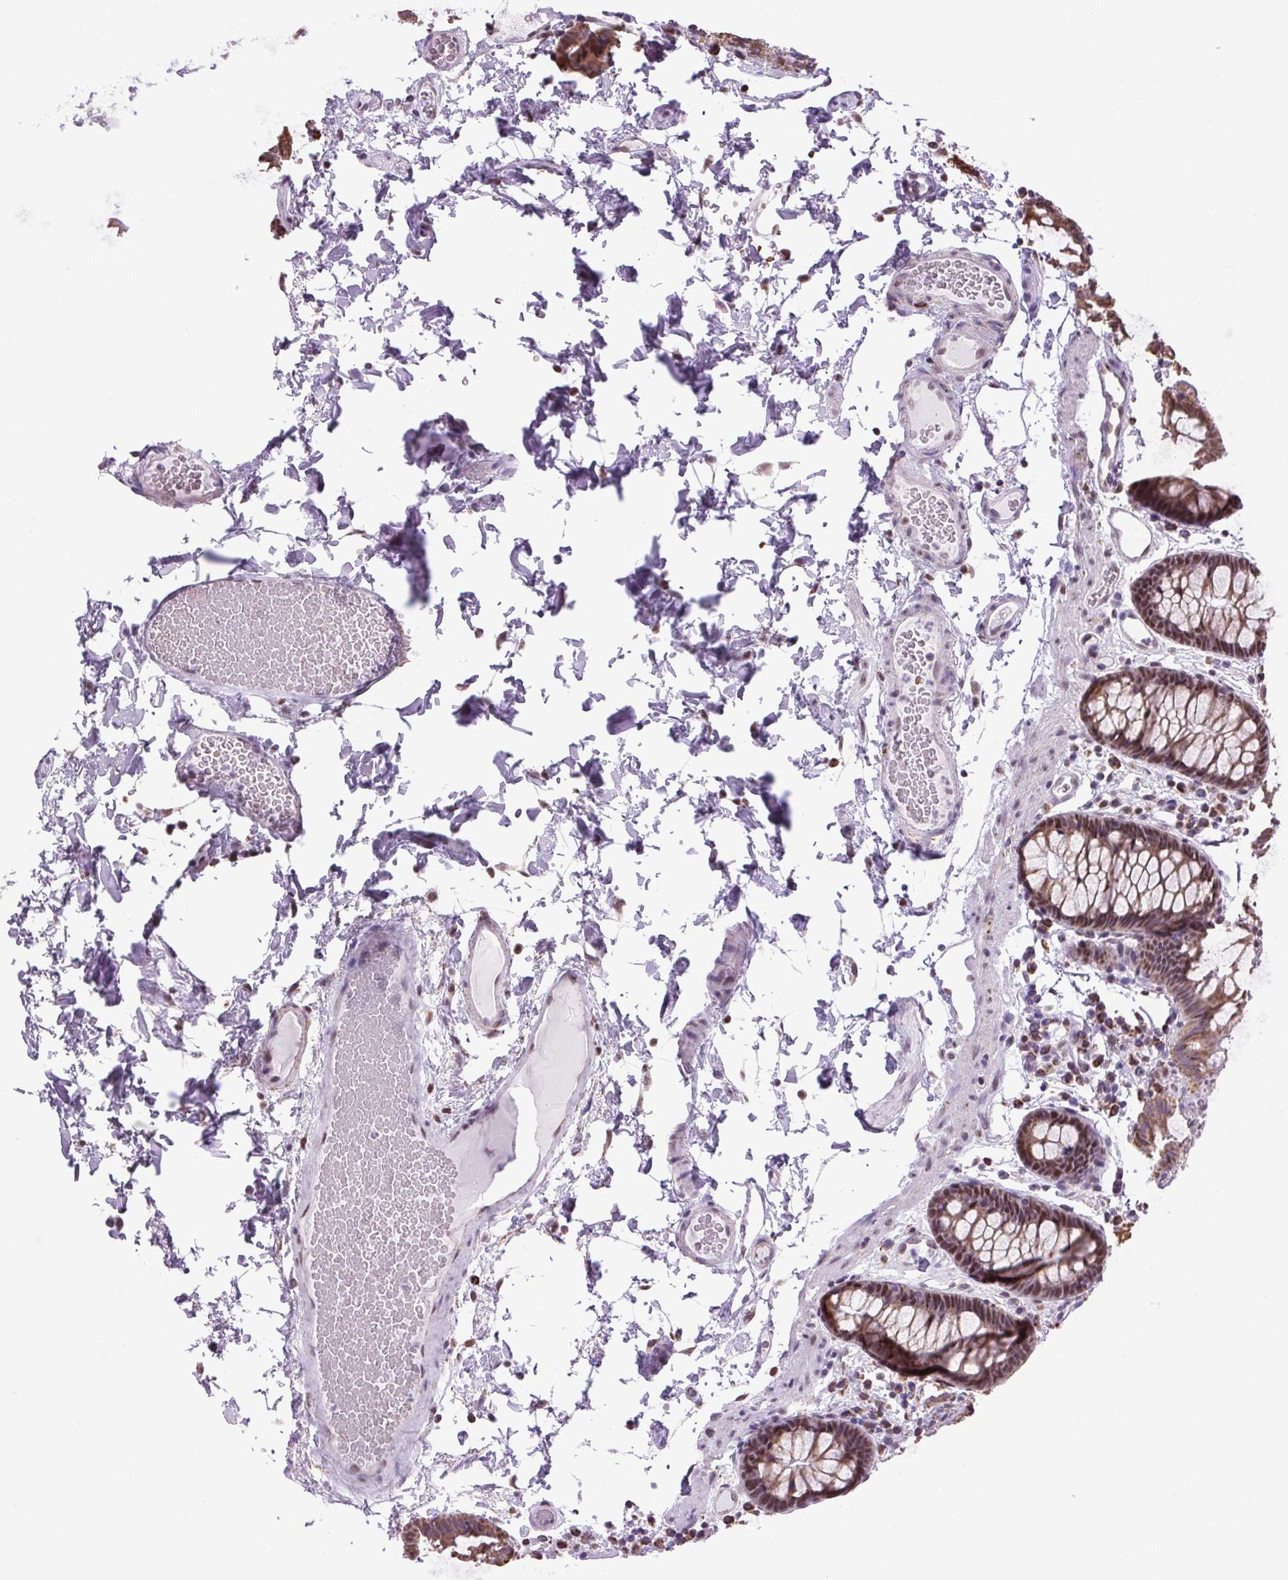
{"staining": {"intensity": "weak", "quantity": ">75%", "location": "nuclear"}, "tissue": "colon", "cell_type": "Endothelial cells", "image_type": "normal", "snomed": [{"axis": "morphology", "description": "Normal tissue, NOS"}, {"axis": "topography", "description": "Colon"}, {"axis": "topography", "description": "Peripheral nerve tissue"}], "caption": "Normal colon was stained to show a protein in brown. There is low levels of weak nuclear positivity in about >75% of endothelial cells. The staining was performed using DAB to visualize the protein expression in brown, while the nuclei were stained in blue with hematoxylin (Magnification: 20x).", "gene": "SCO2", "patient": {"sex": "male", "age": 84}}